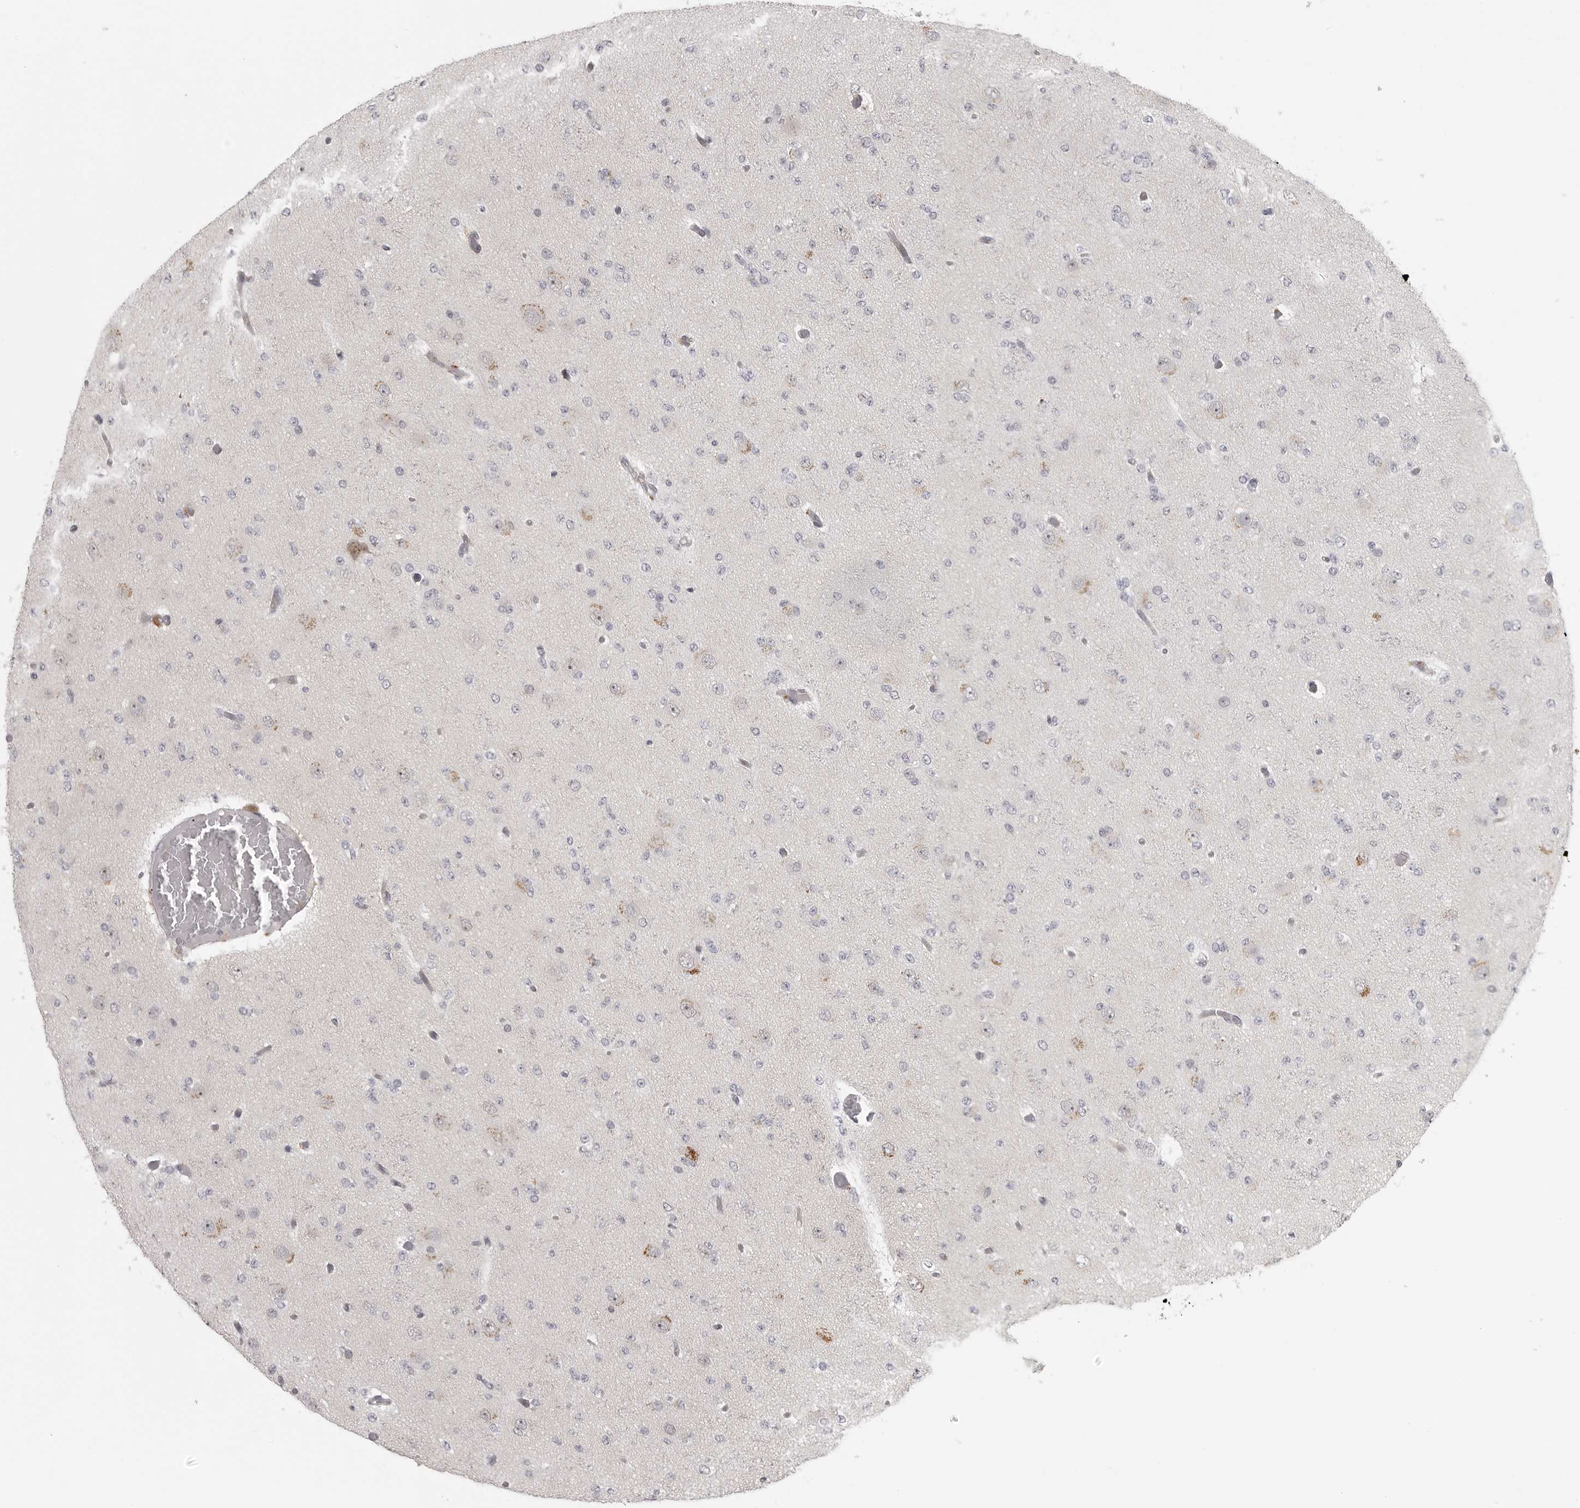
{"staining": {"intensity": "negative", "quantity": "none", "location": "none"}, "tissue": "glioma", "cell_type": "Tumor cells", "image_type": "cancer", "snomed": [{"axis": "morphology", "description": "Glioma, malignant, Low grade"}, {"axis": "topography", "description": "Brain"}], "caption": "High magnification brightfield microscopy of glioma stained with DAB (3,3'-diaminobenzidine) (brown) and counterstained with hematoxylin (blue): tumor cells show no significant positivity. (DAB (3,3'-diaminobenzidine) immunohistochemistry (IHC) visualized using brightfield microscopy, high magnification).", "gene": "UROD", "patient": {"sex": "female", "age": 22}}